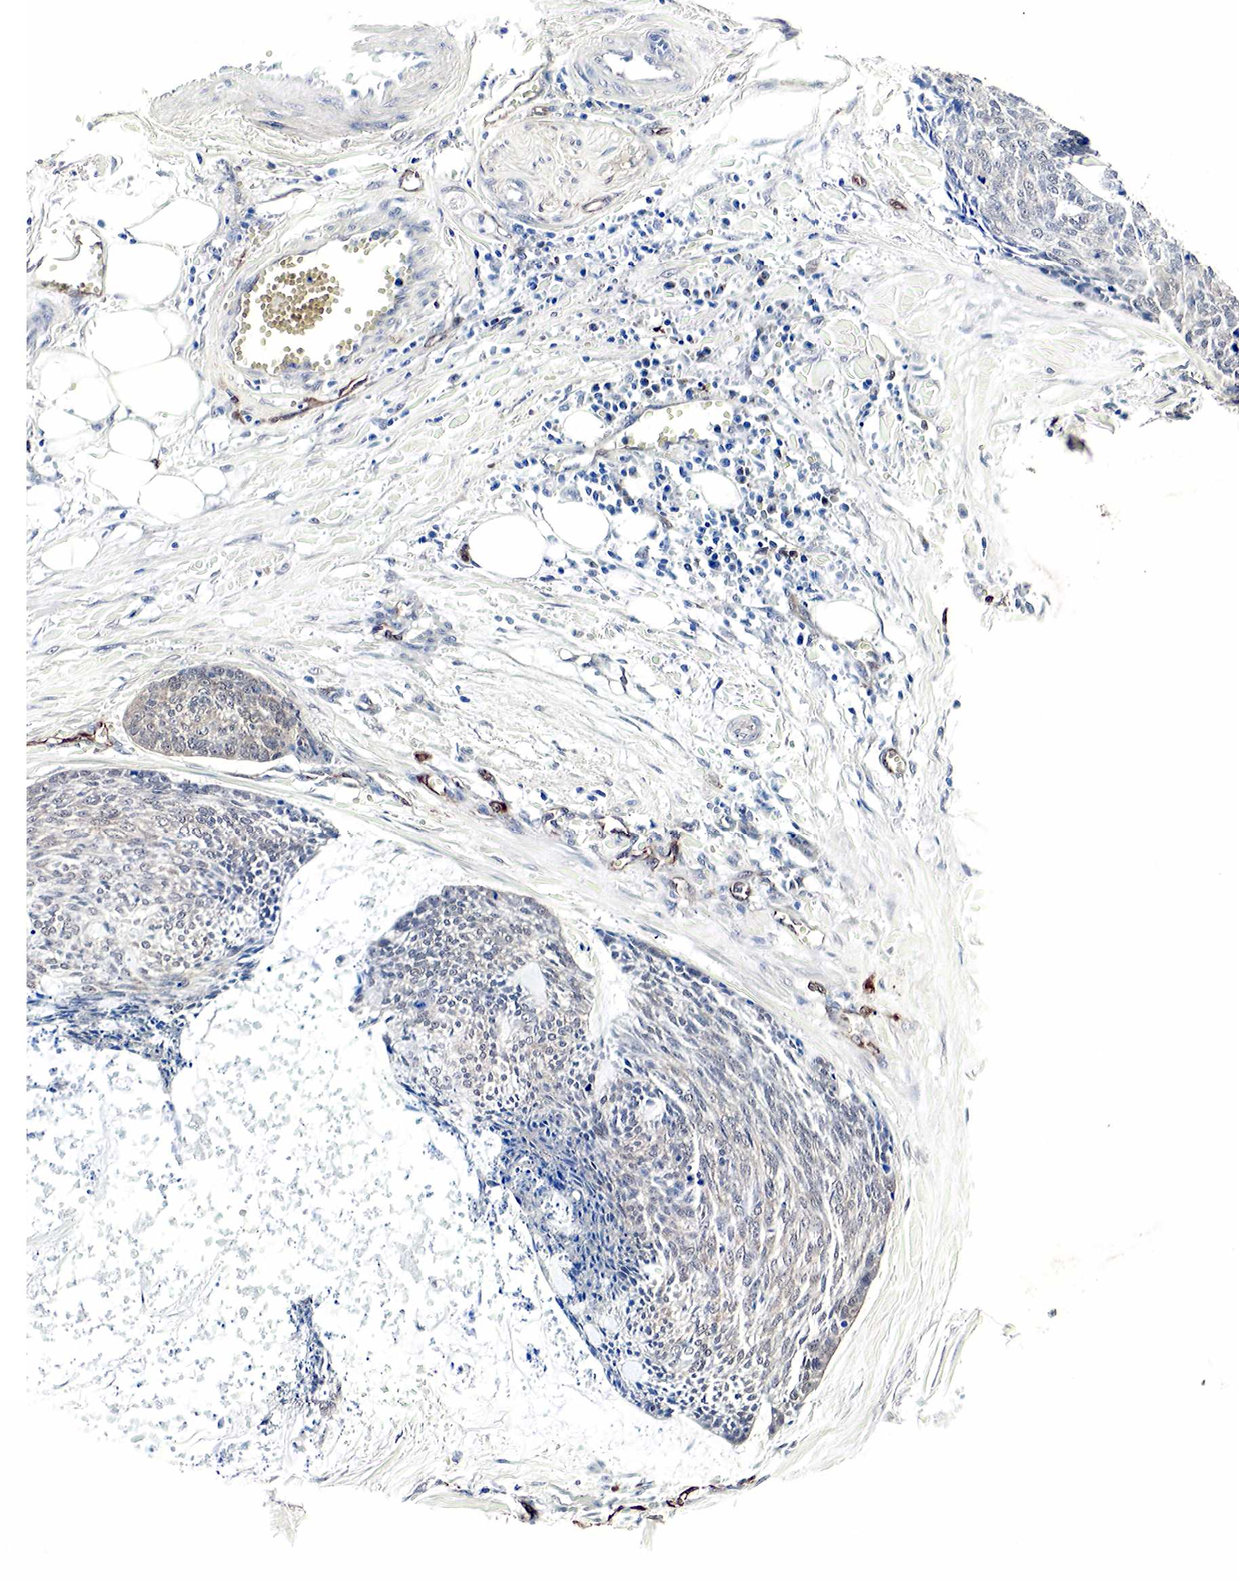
{"staining": {"intensity": "negative", "quantity": "none", "location": "none"}, "tissue": "head and neck cancer", "cell_type": "Tumor cells", "image_type": "cancer", "snomed": [{"axis": "morphology", "description": "Squamous cell carcinoma, NOS"}, {"axis": "topography", "description": "Salivary gland"}, {"axis": "topography", "description": "Head-Neck"}], "caption": "Squamous cell carcinoma (head and neck) stained for a protein using IHC demonstrates no expression tumor cells.", "gene": "SPIN1", "patient": {"sex": "male", "age": 70}}